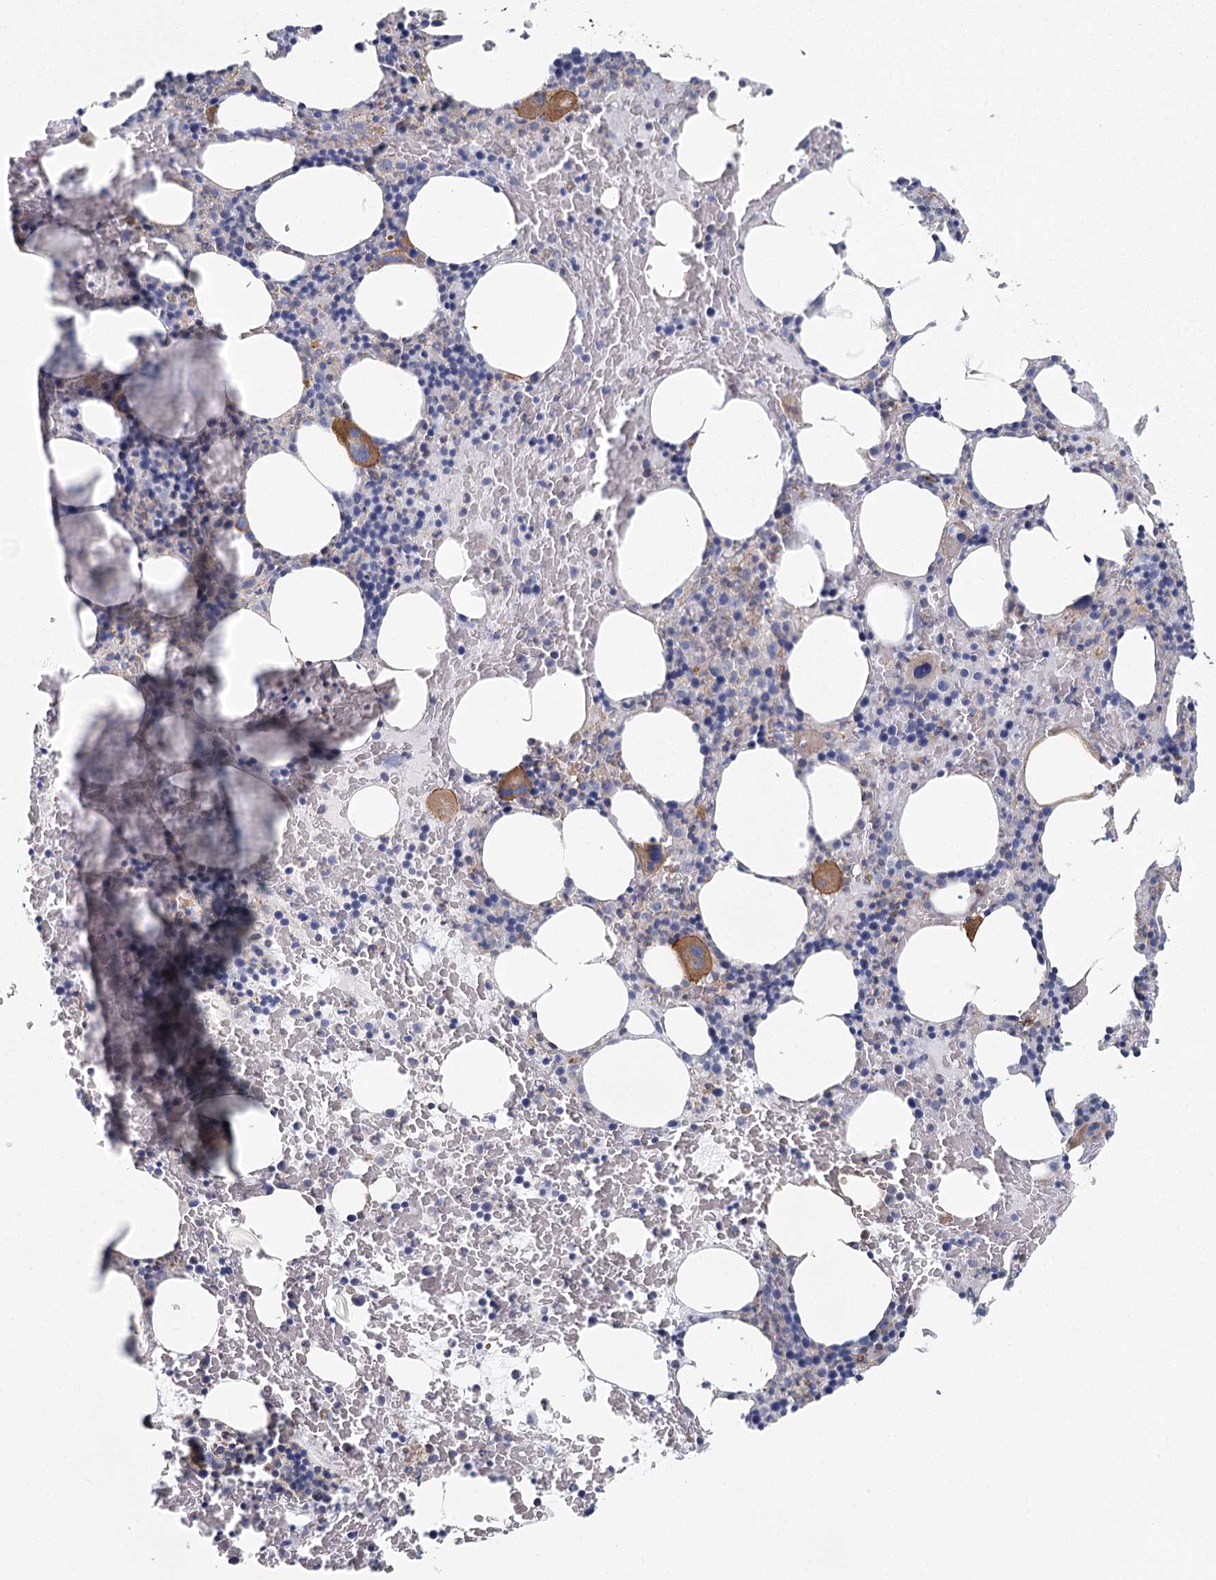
{"staining": {"intensity": "moderate", "quantity": "<25%", "location": "cytoplasmic/membranous"}, "tissue": "bone marrow", "cell_type": "Hematopoietic cells", "image_type": "normal", "snomed": [{"axis": "morphology", "description": "Normal tissue, NOS"}, {"axis": "topography", "description": "Bone marrow"}], "caption": "The histopathology image displays immunohistochemical staining of normal bone marrow. There is moderate cytoplasmic/membranous expression is appreciated in about <25% of hematopoietic cells. The staining is performed using DAB brown chromogen to label protein expression. The nuclei are counter-stained blue using hematoxylin.", "gene": "IFT46", "patient": {"sex": "male", "age": 62}}